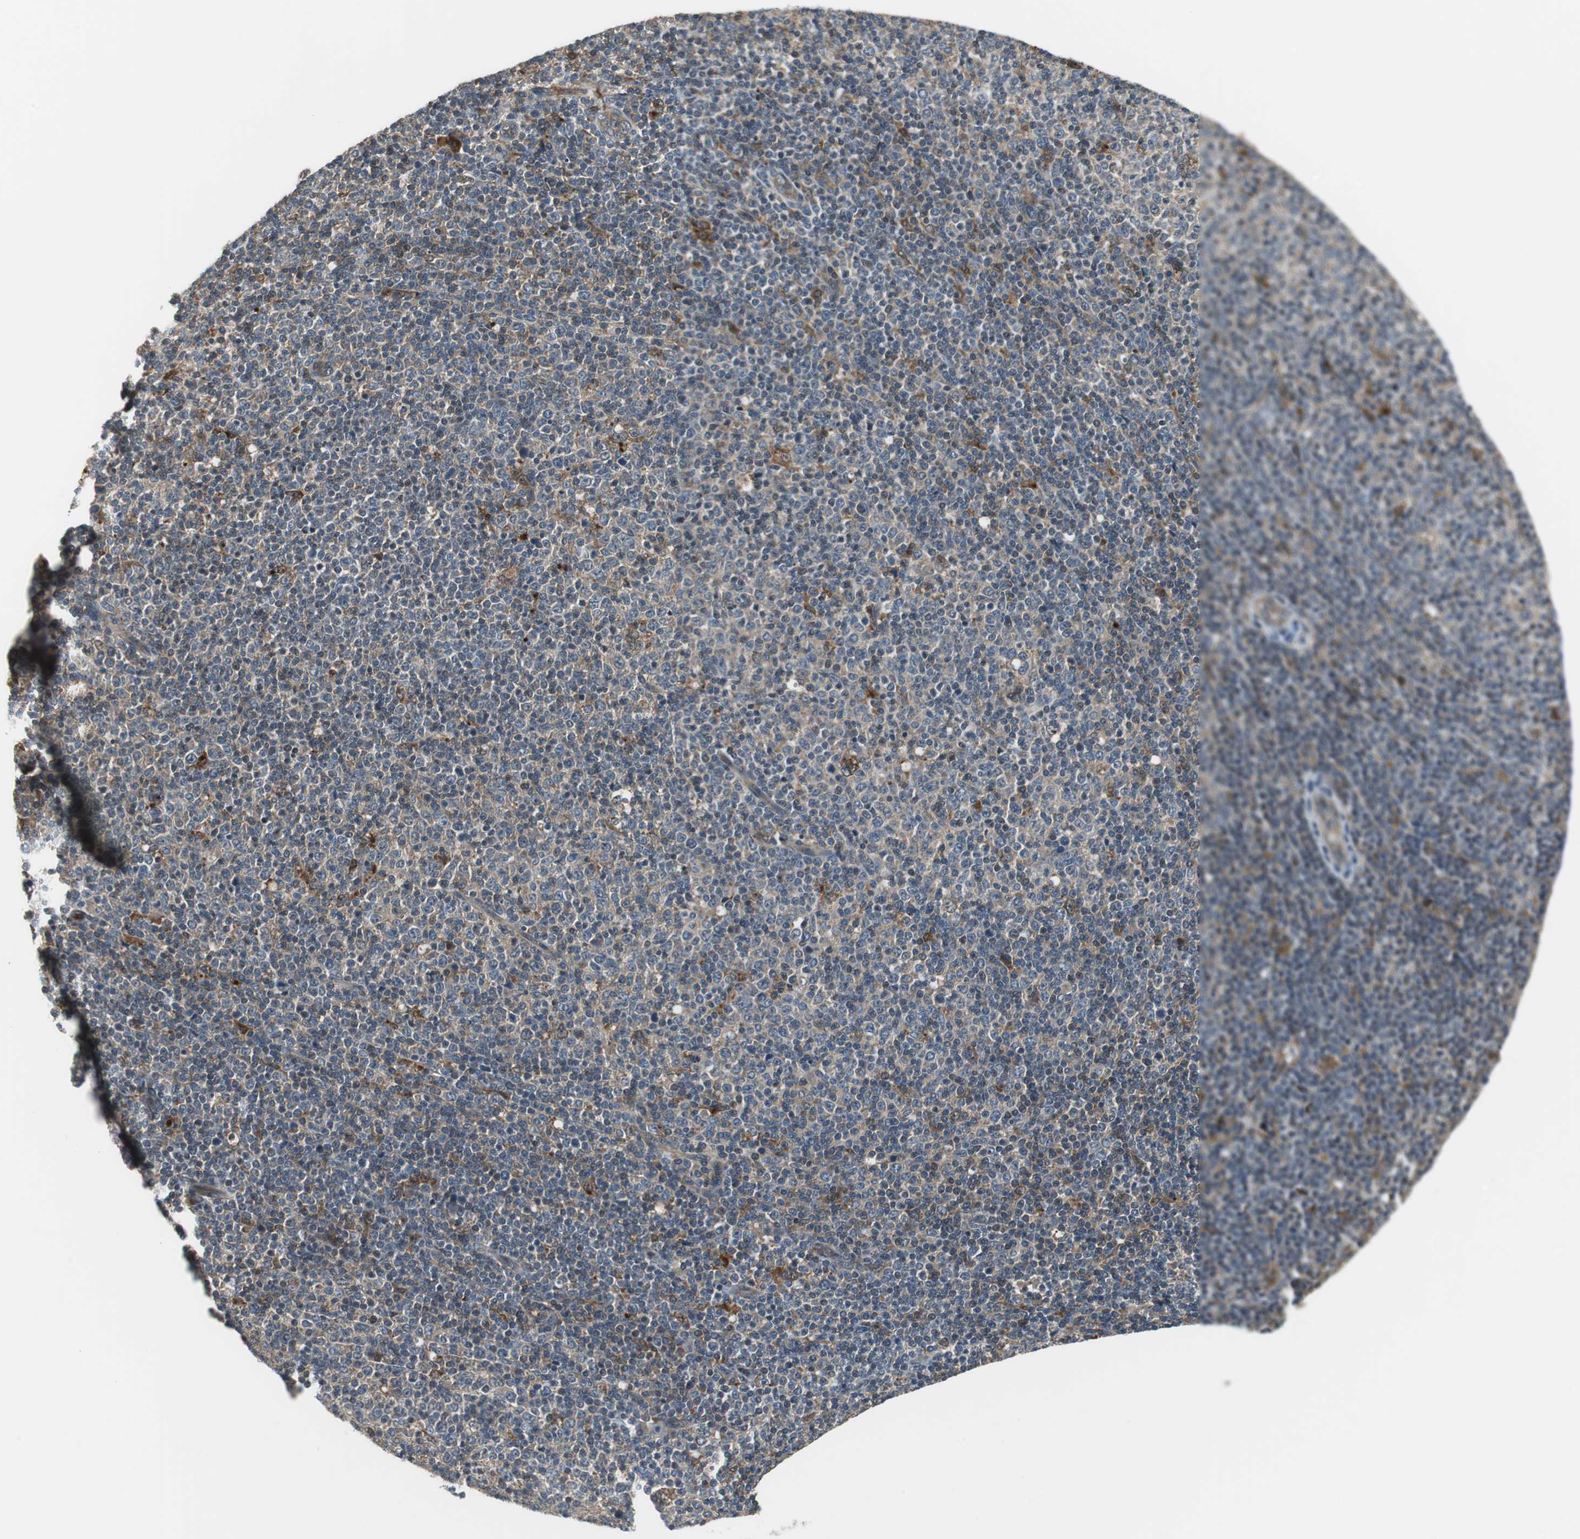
{"staining": {"intensity": "weak", "quantity": ">75%", "location": "cytoplasmic/membranous"}, "tissue": "lymphoma", "cell_type": "Tumor cells", "image_type": "cancer", "snomed": [{"axis": "morphology", "description": "Malignant lymphoma, non-Hodgkin's type, Low grade"}, {"axis": "topography", "description": "Lymph node"}], "caption": "Protein expression analysis of human malignant lymphoma, non-Hodgkin's type (low-grade) reveals weak cytoplasmic/membranous expression in approximately >75% of tumor cells. The protein of interest is stained brown, and the nuclei are stained in blue (DAB (3,3'-diaminobenzidine) IHC with brightfield microscopy, high magnification).", "gene": "NCK1", "patient": {"sex": "male", "age": 70}}